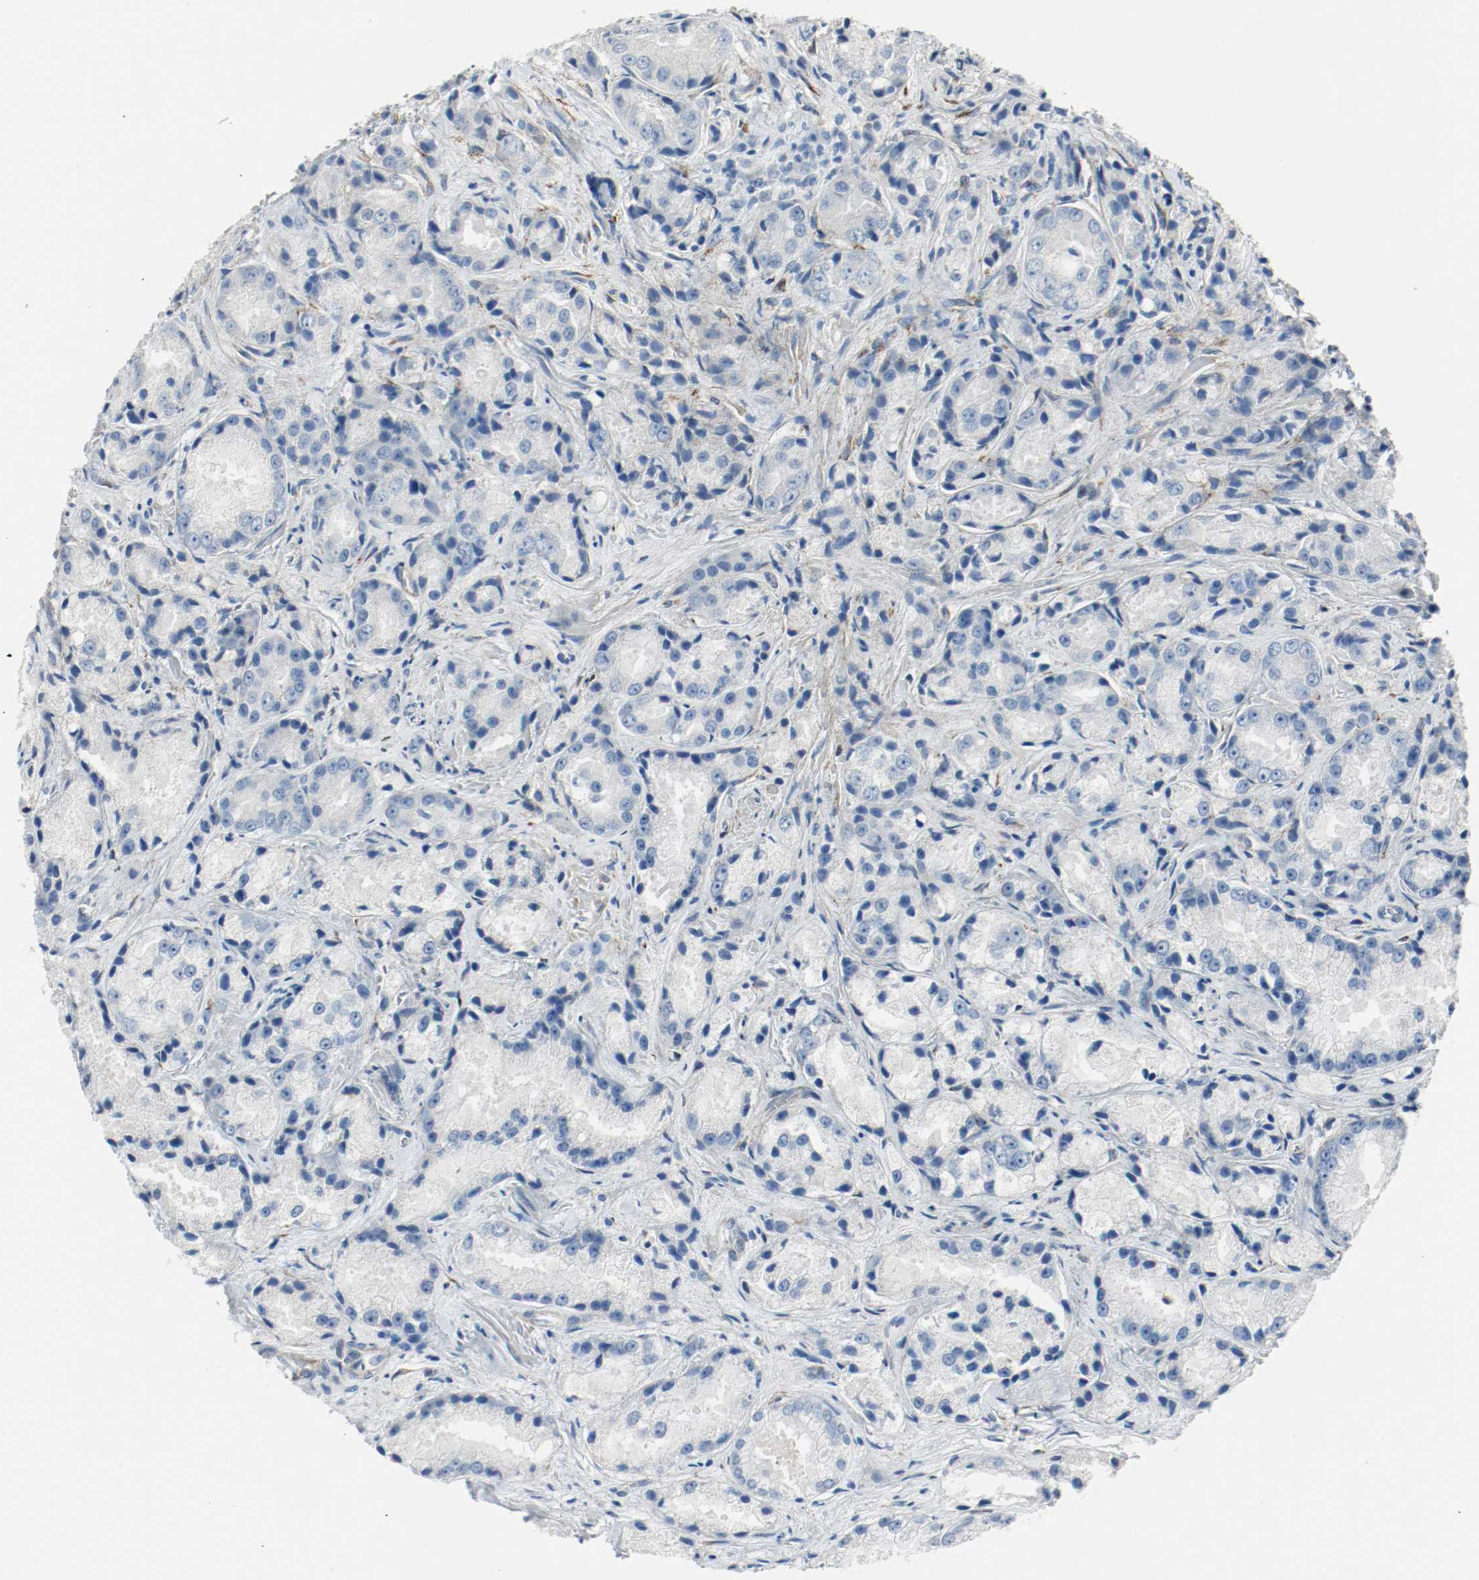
{"staining": {"intensity": "negative", "quantity": "none", "location": "none"}, "tissue": "prostate cancer", "cell_type": "Tumor cells", "image_type": "cancer", "snomed": [{"axis": "morphology", "description": "Adenocarcinoma, Low grade"}, {"axis": "topography", "description": "Prostate"}], "caption": "DAB immunohistochemical staining of prostate low-grade adenocarcinoma shows no significant expression in tumor cells.", "gene": "LAMB1", "patient": {"sex": "male", "age": 64}}